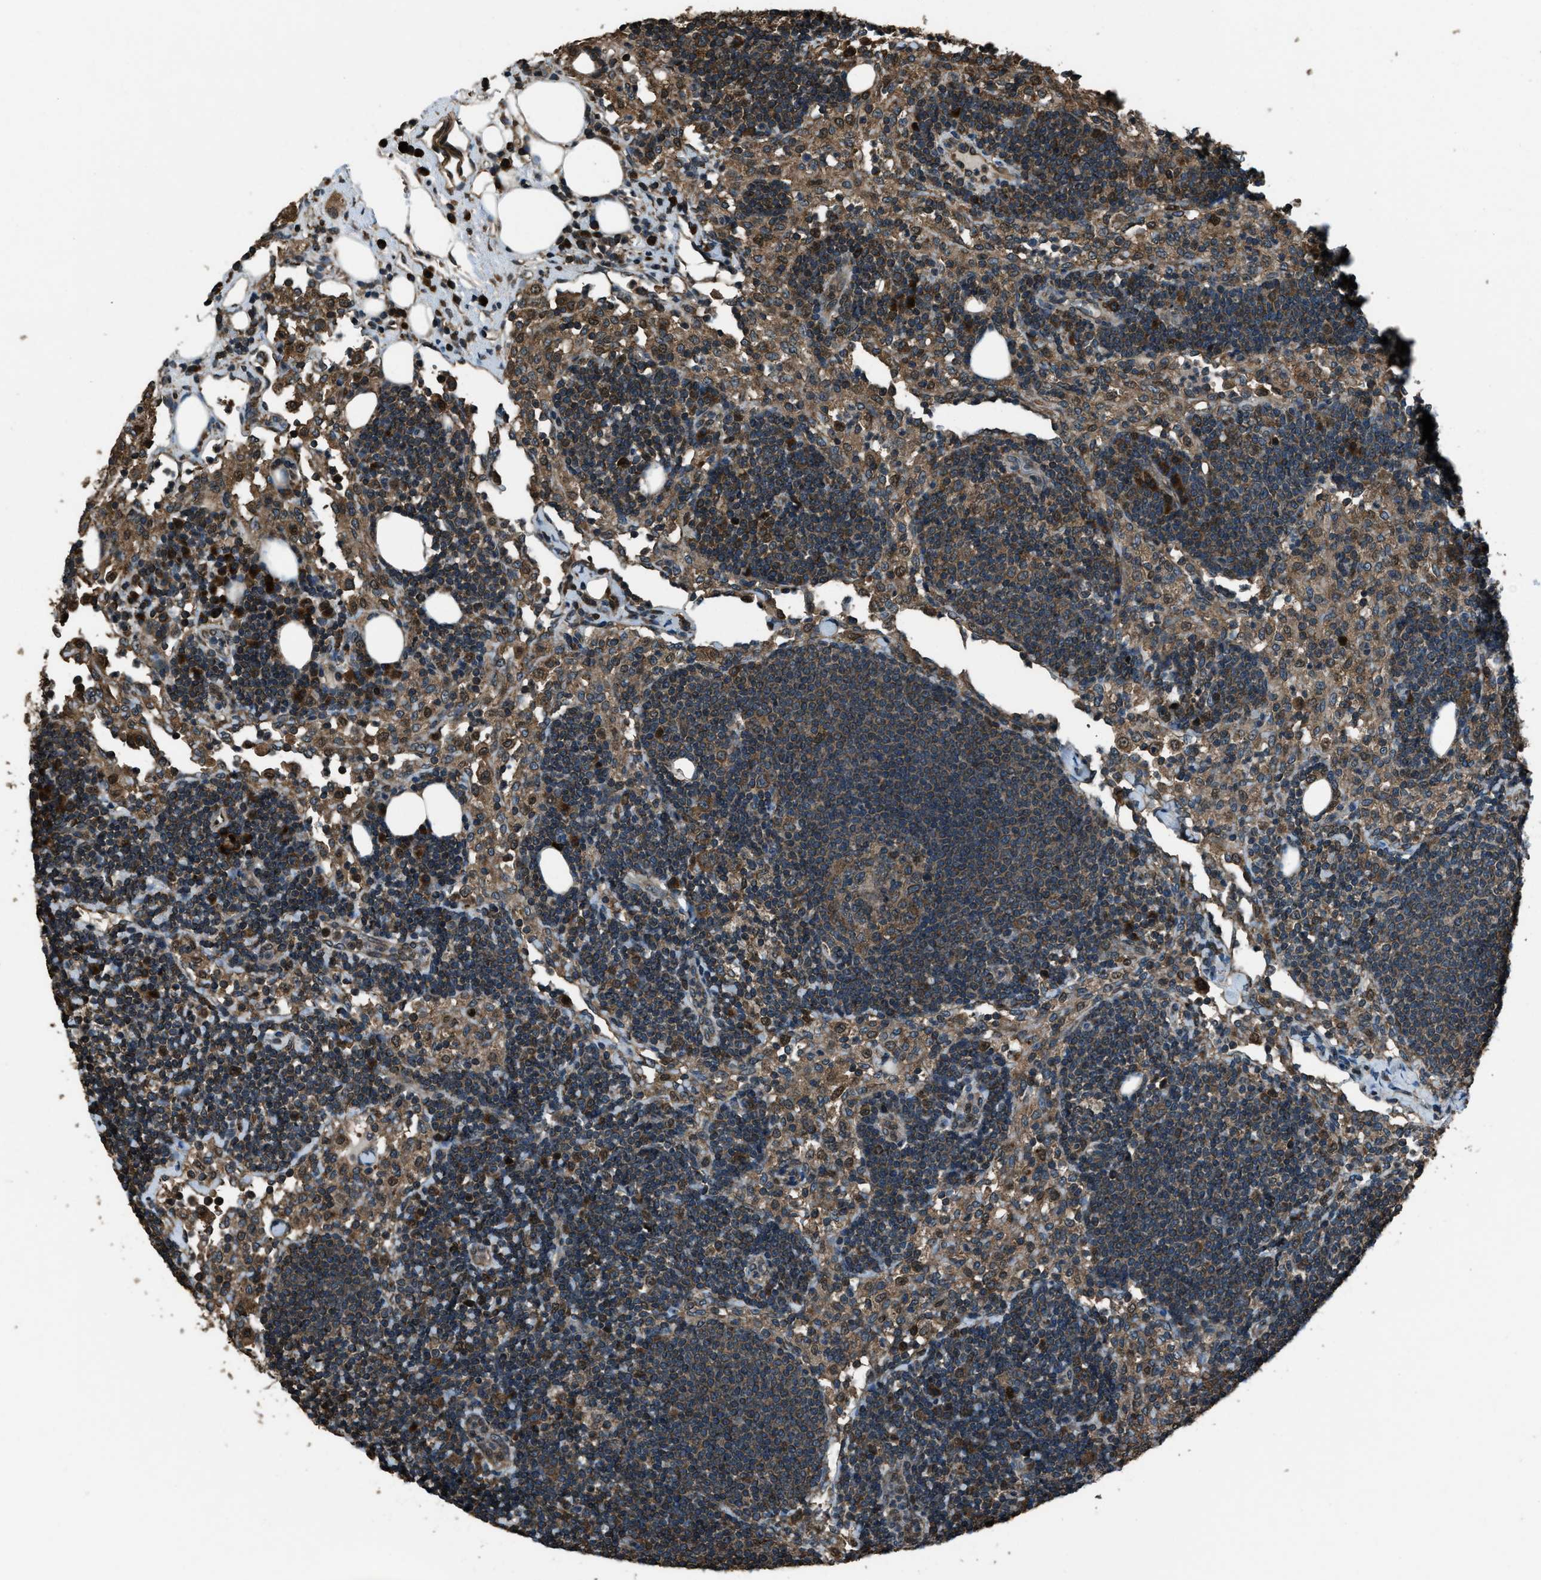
{"staining": {"intensity": "moderate", "quantity": ">75%", "location": "cytoplasmic/membranous"}, "tissue": "lymph node", "cell_type": "Germinal center cells", "image_type": "normal", "snomed": [{"axis": "morphology", "description": "Normal tissue, NOS"}, {"axis": "morphology", "description": "Carcinoid, malignant, NOS"}, {"axis": "topography", "description": "Lymph node"}], "caption": "IHC micrograph of unremarkable lymph node stained for a protein (brown), which demonstrates medium levels of moderate cytoplasmic/membranous positivity in about >75% of germinal center cells.", "gene": "TRIM4", "patient": {"sex": "male", "age": 47}}